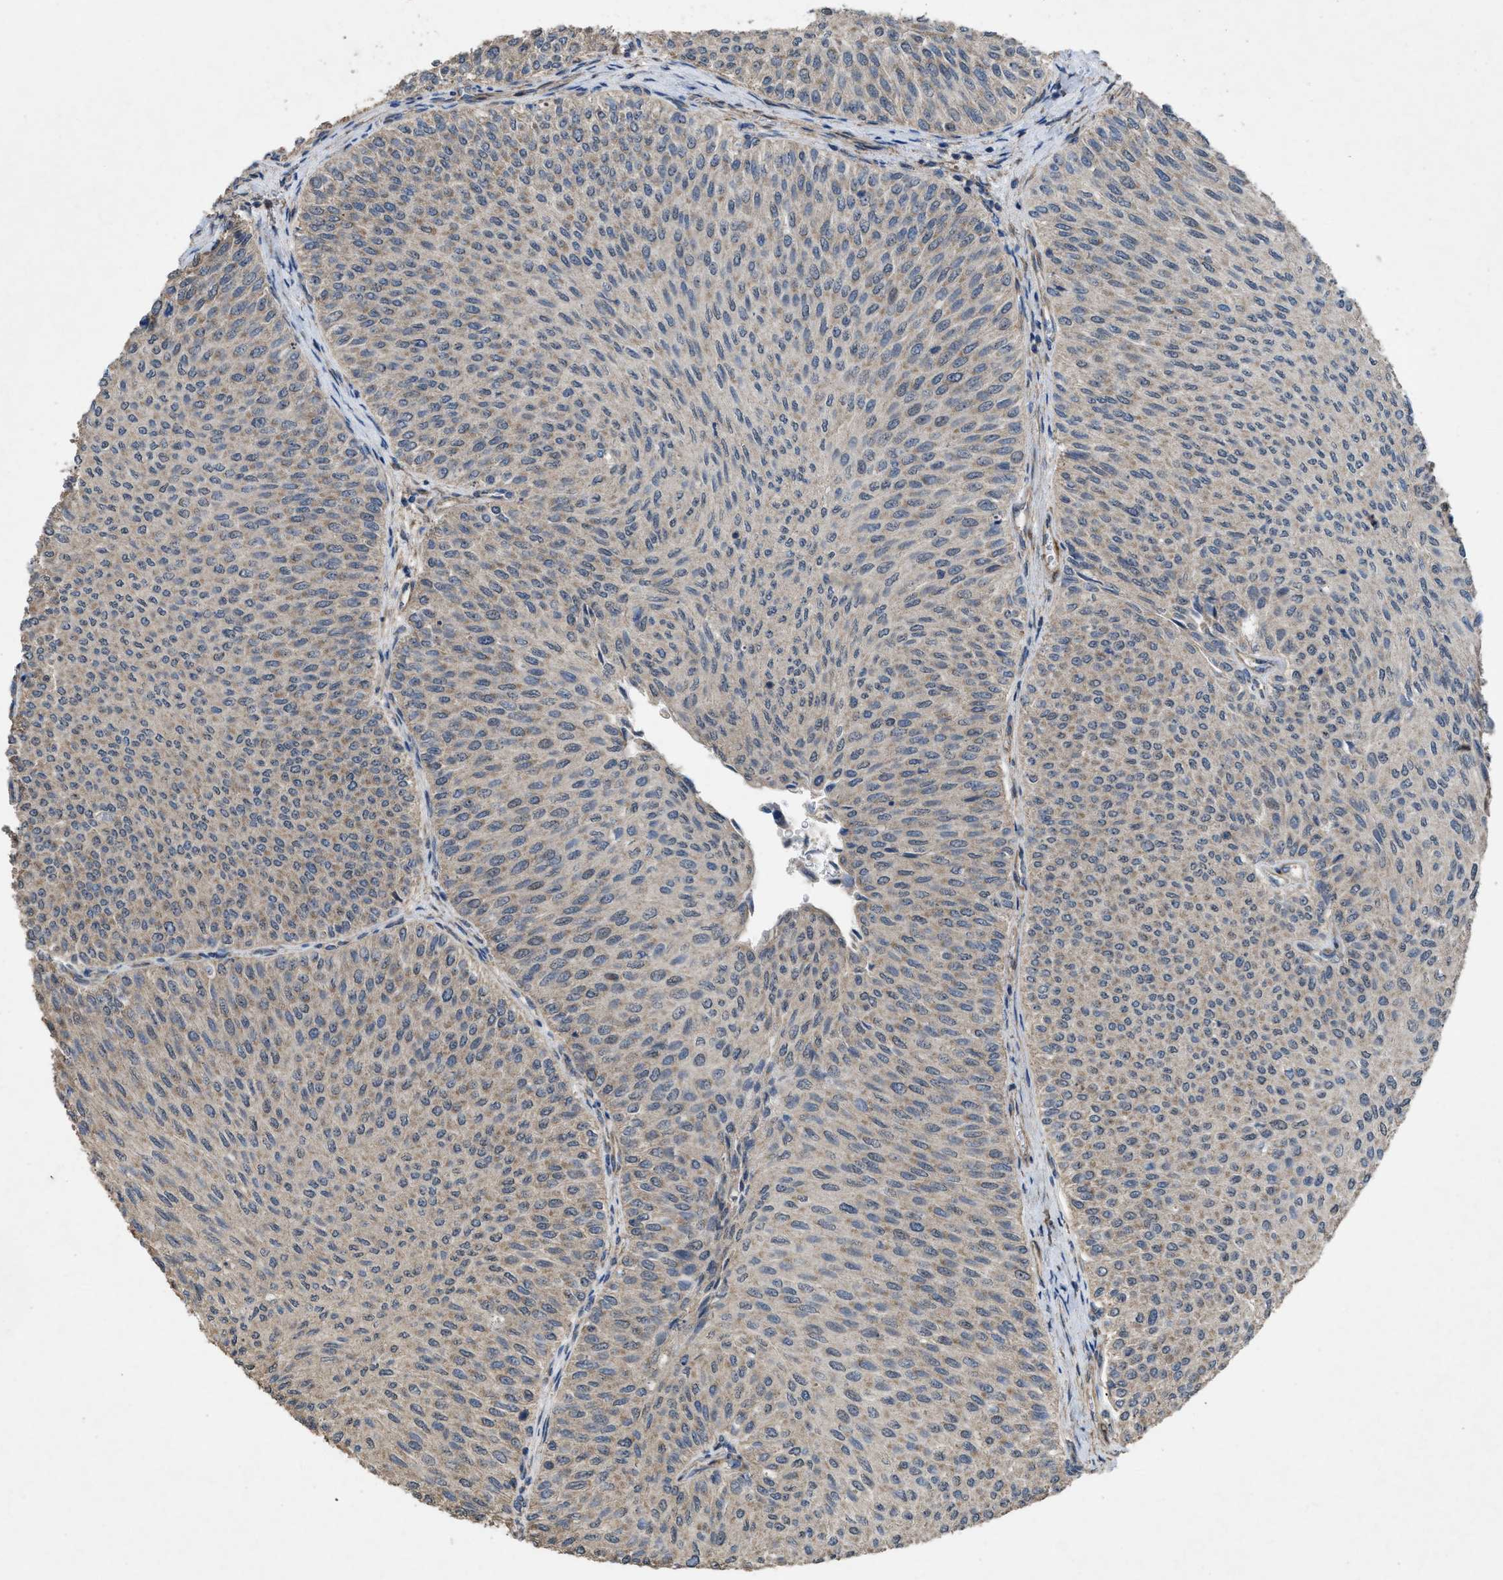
{"staining": {"intensity": "weak", "quantity": "<25%", "location": "cytoplasmic/membranous"}, "tissue": "urothelial cancer", "cell_type": "Tumor cells", "image_type": "cancer", "snomed": [{"axis": "morphology", "description": "Urothelial carcinoma, Low grade"}, {"axis": "topography", "description": "Urinary bladder"}], "caption": "Micrograph shows no protein positivity in tumor cells of urothelial carcinoma (low-grade) tissue.", "gene": "ARL6", "patient": {"sex": "male", "age": 78}}